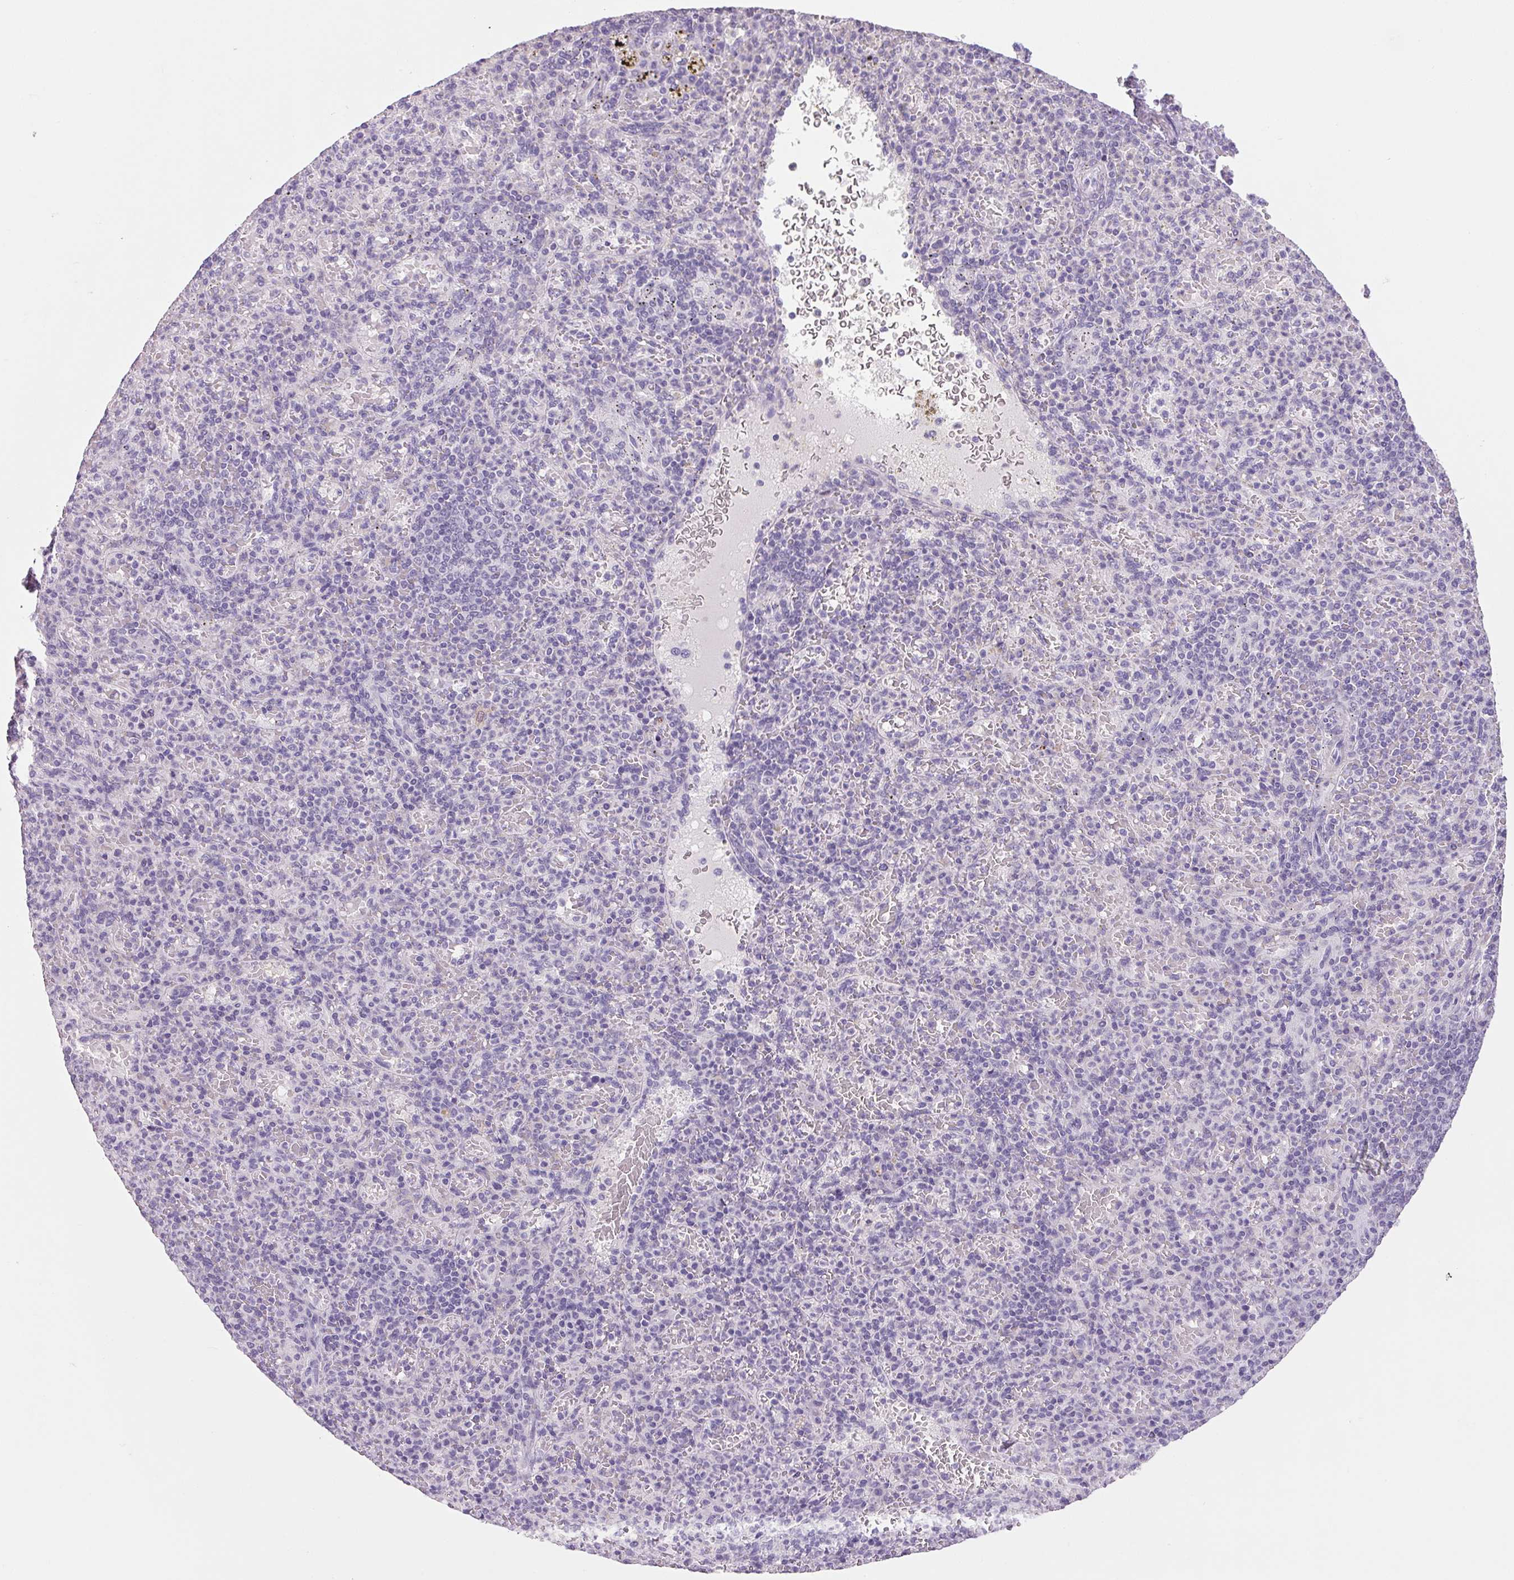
{"staining": {"intensity": "negative", "quantity": "none", "location": "none"}, "tissue": "spleen", "cell_type": "Cells in red pulp", "image_type": "normal", "snomed": [{"axis": "morphology", "description": "Normal tissue, NOS"}, {"axis": "topography", "description": "Spleen"}], "caption": "This image is of benign spleen stained with IHC to label a protein in brown with the nuclei are counter-stained blue. There is no expression in cells in red pulp. Brightfield microscopy of immunohistochemistry stained with DAB (3,3'-diaminobenzidine) (brown) and hematoxylin (blue), captured at high magnification.", "gene": "PPP1R1A", "patient": {"sex": "female", "age": 74}}